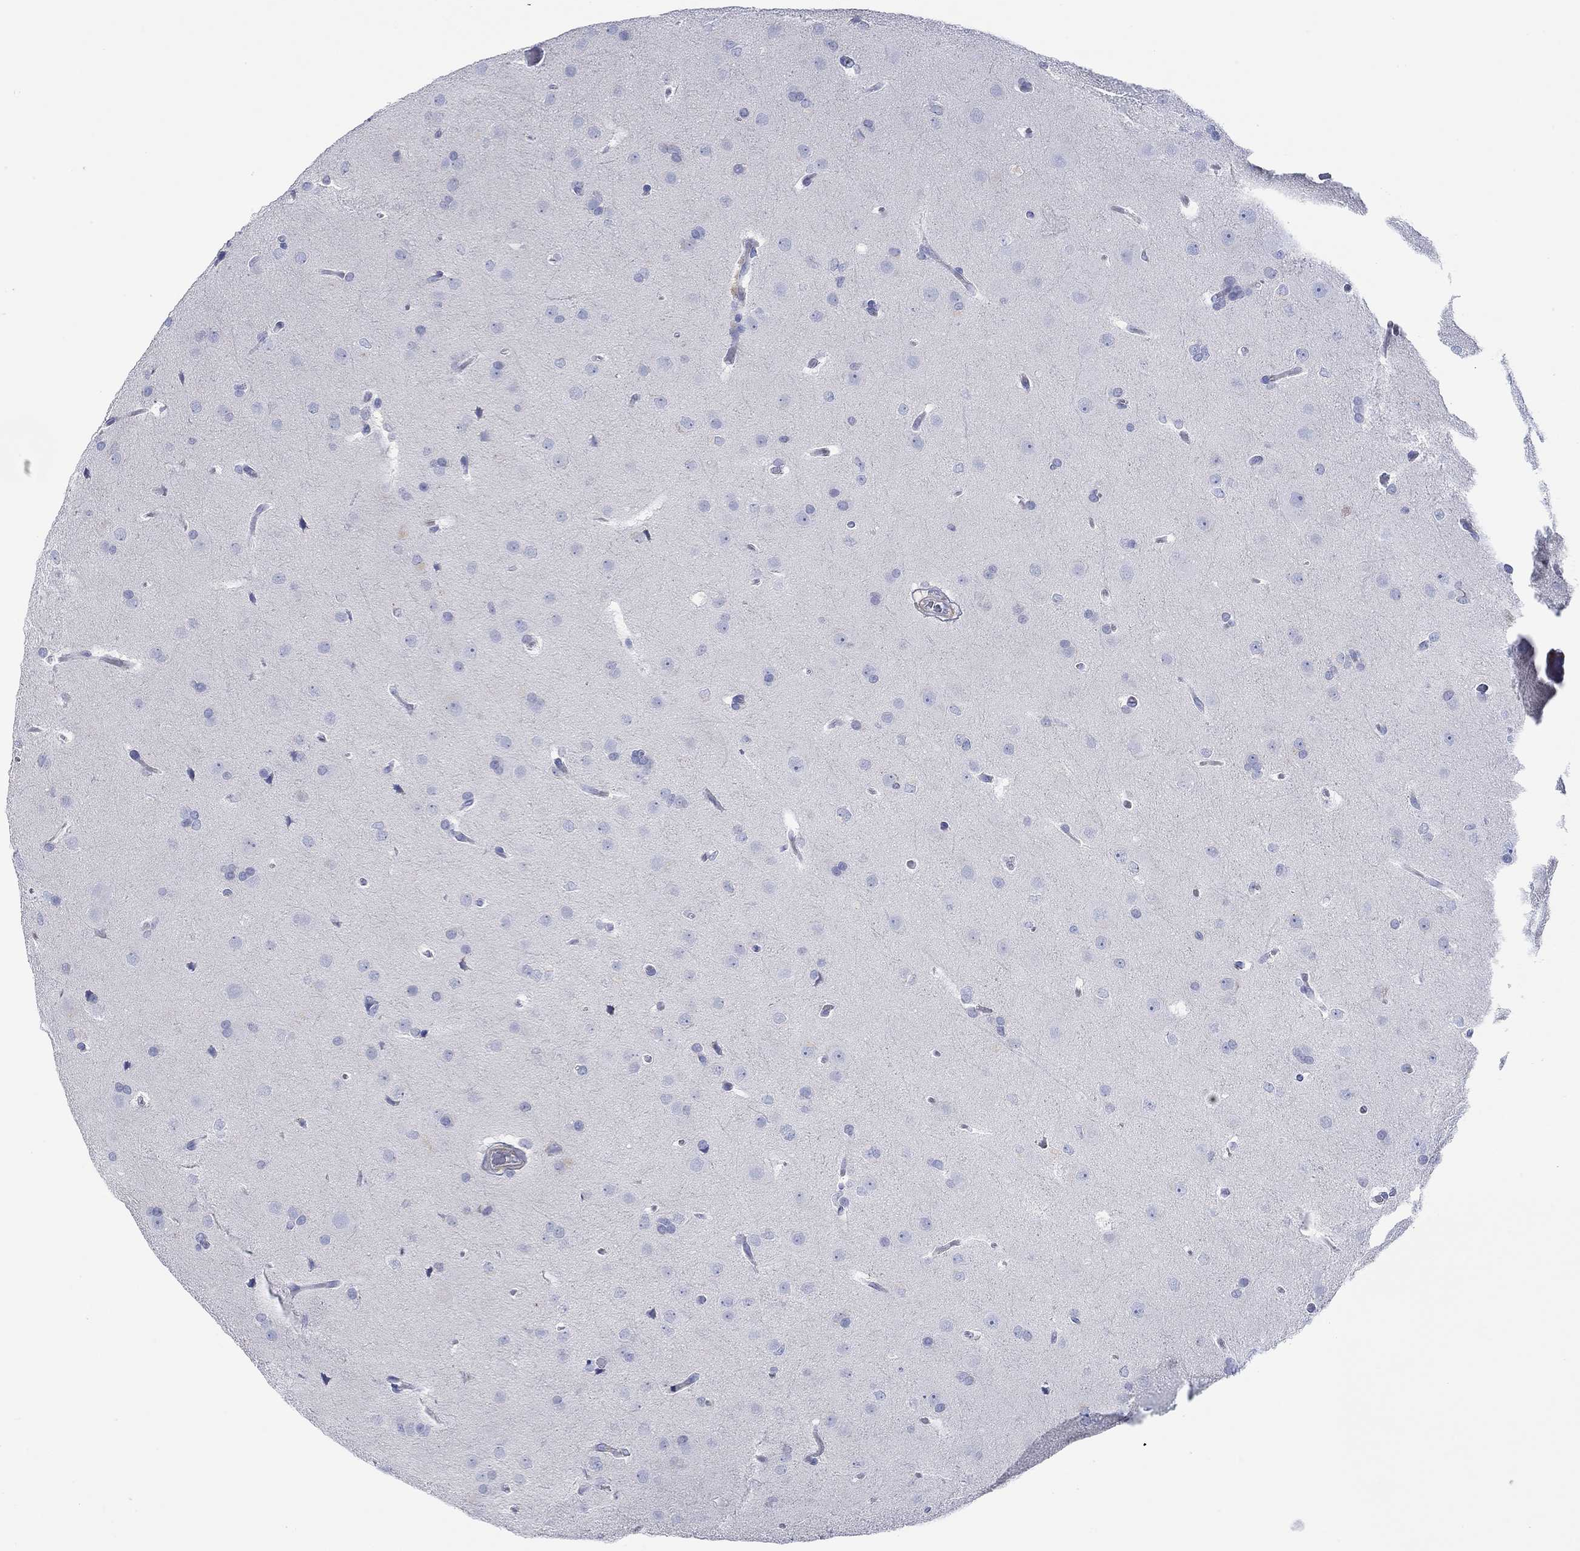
{"staining": {"intensity": "negative", "quantity": "none", "location": "none"}, "tissue": "glioma", "cell_type": "Tumor cells", "image_type": "cancer", "snomed": [{"axis": "morphology", "description": "Glioma, malignant, Low grade"}, {"axis": "topography", "description": "Brain"}], "caption": "Histopathology image shows no protein staining in tumor cells of glioma tissue.", "gene": "PPIL6", "patient": {"sex": "female", "age": 32}}